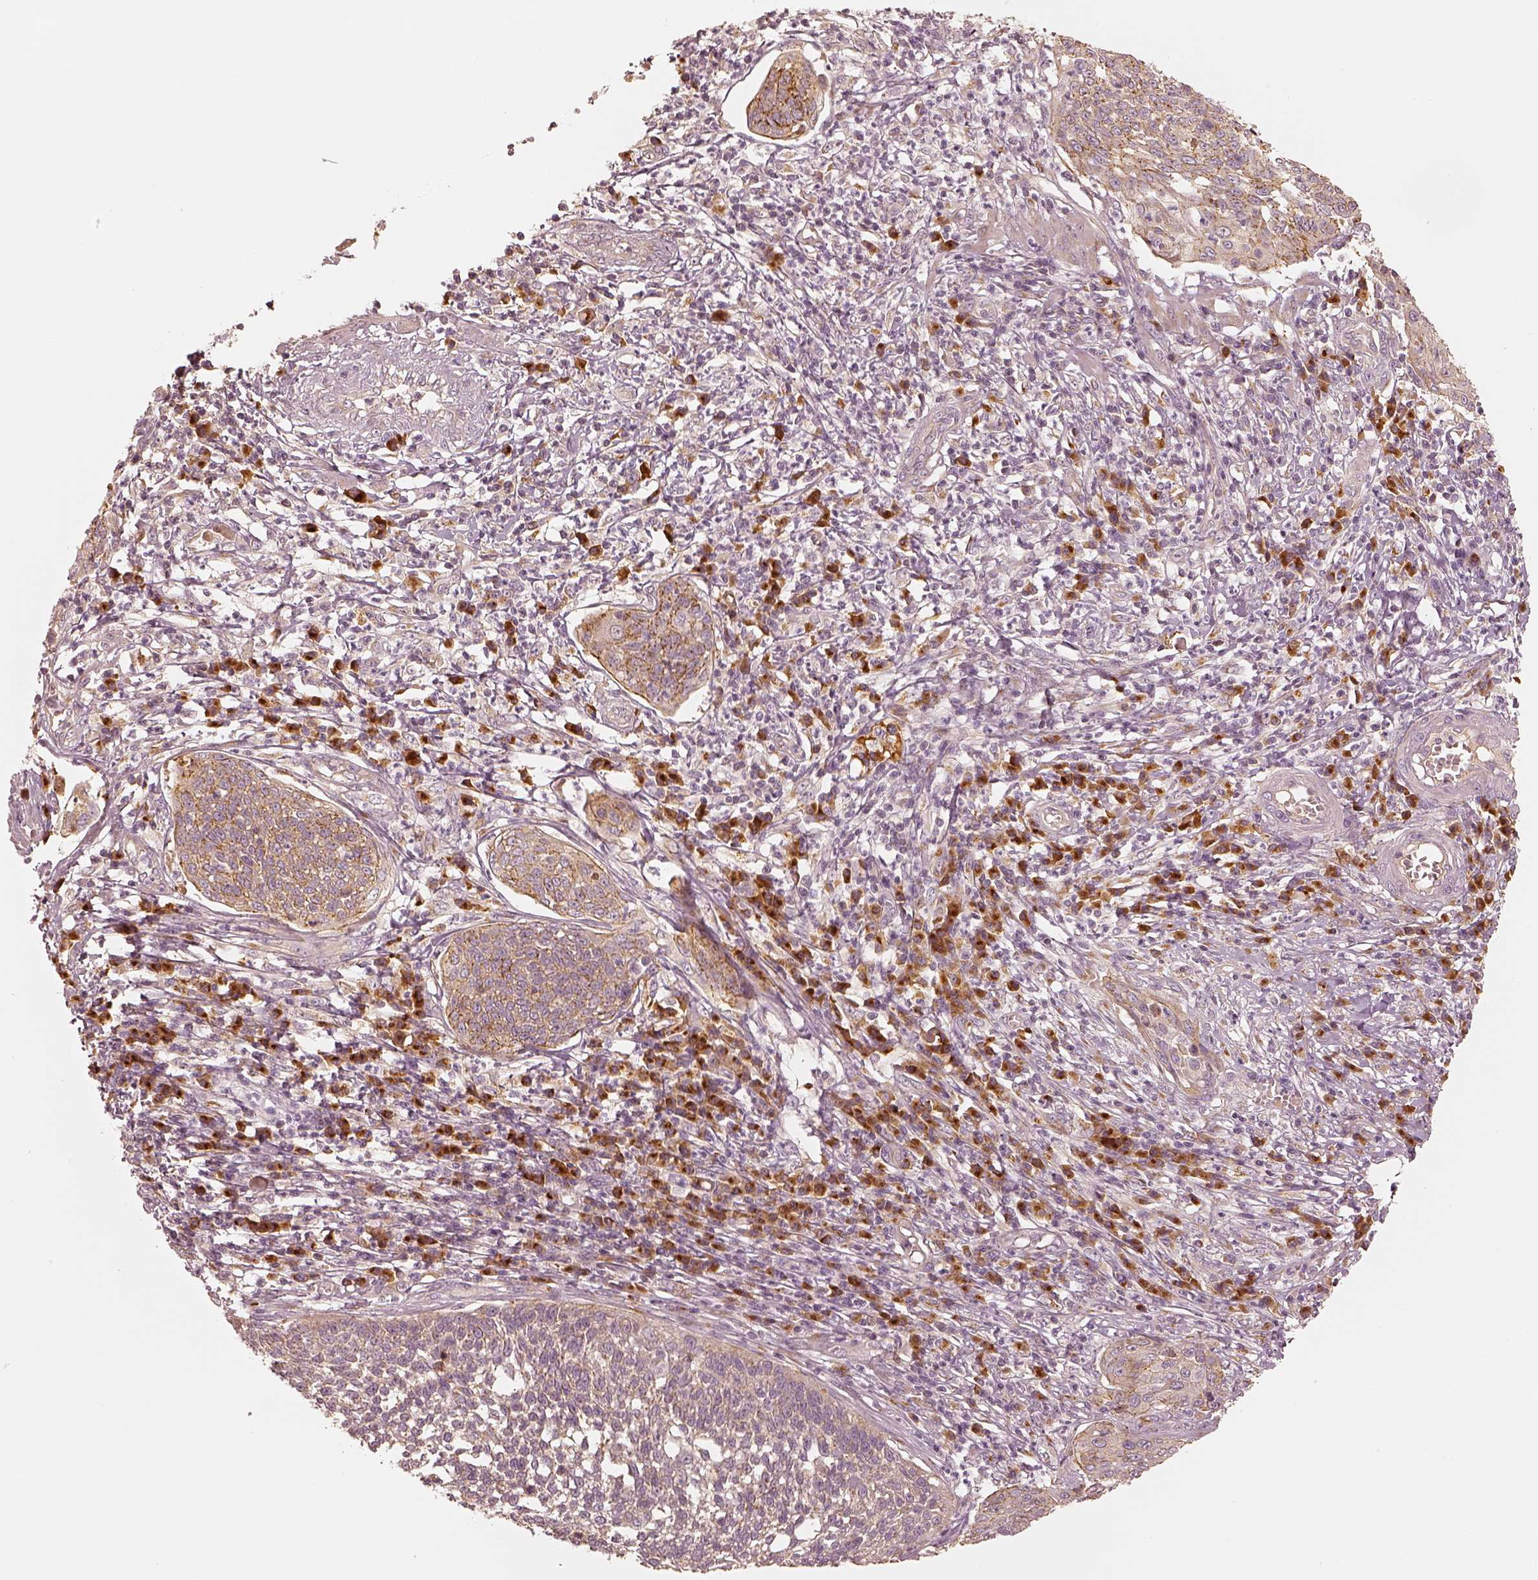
{"staining": {"intensity": "weak", "quantity": ">75%", "location": "cytoplasmic/membranous"}, "tissue": "cervical cancer", "cell_type": "Tumor cells", "image_type": "cancer", "snomed": [{"axis": "morphology", "description": "Squamous cell carcinoma, NOS"}, {"axis": "topography", "description": "Cervix"}], "caption": "Immunohistochemical staining of human cervical squamous cell carcinoma reveals low levels of weak cytoplasmic/membranous protein staining in about >75% of tumor cells.", "gene": "GORASP2", "patient": {"sex": "female", "age": 34}}